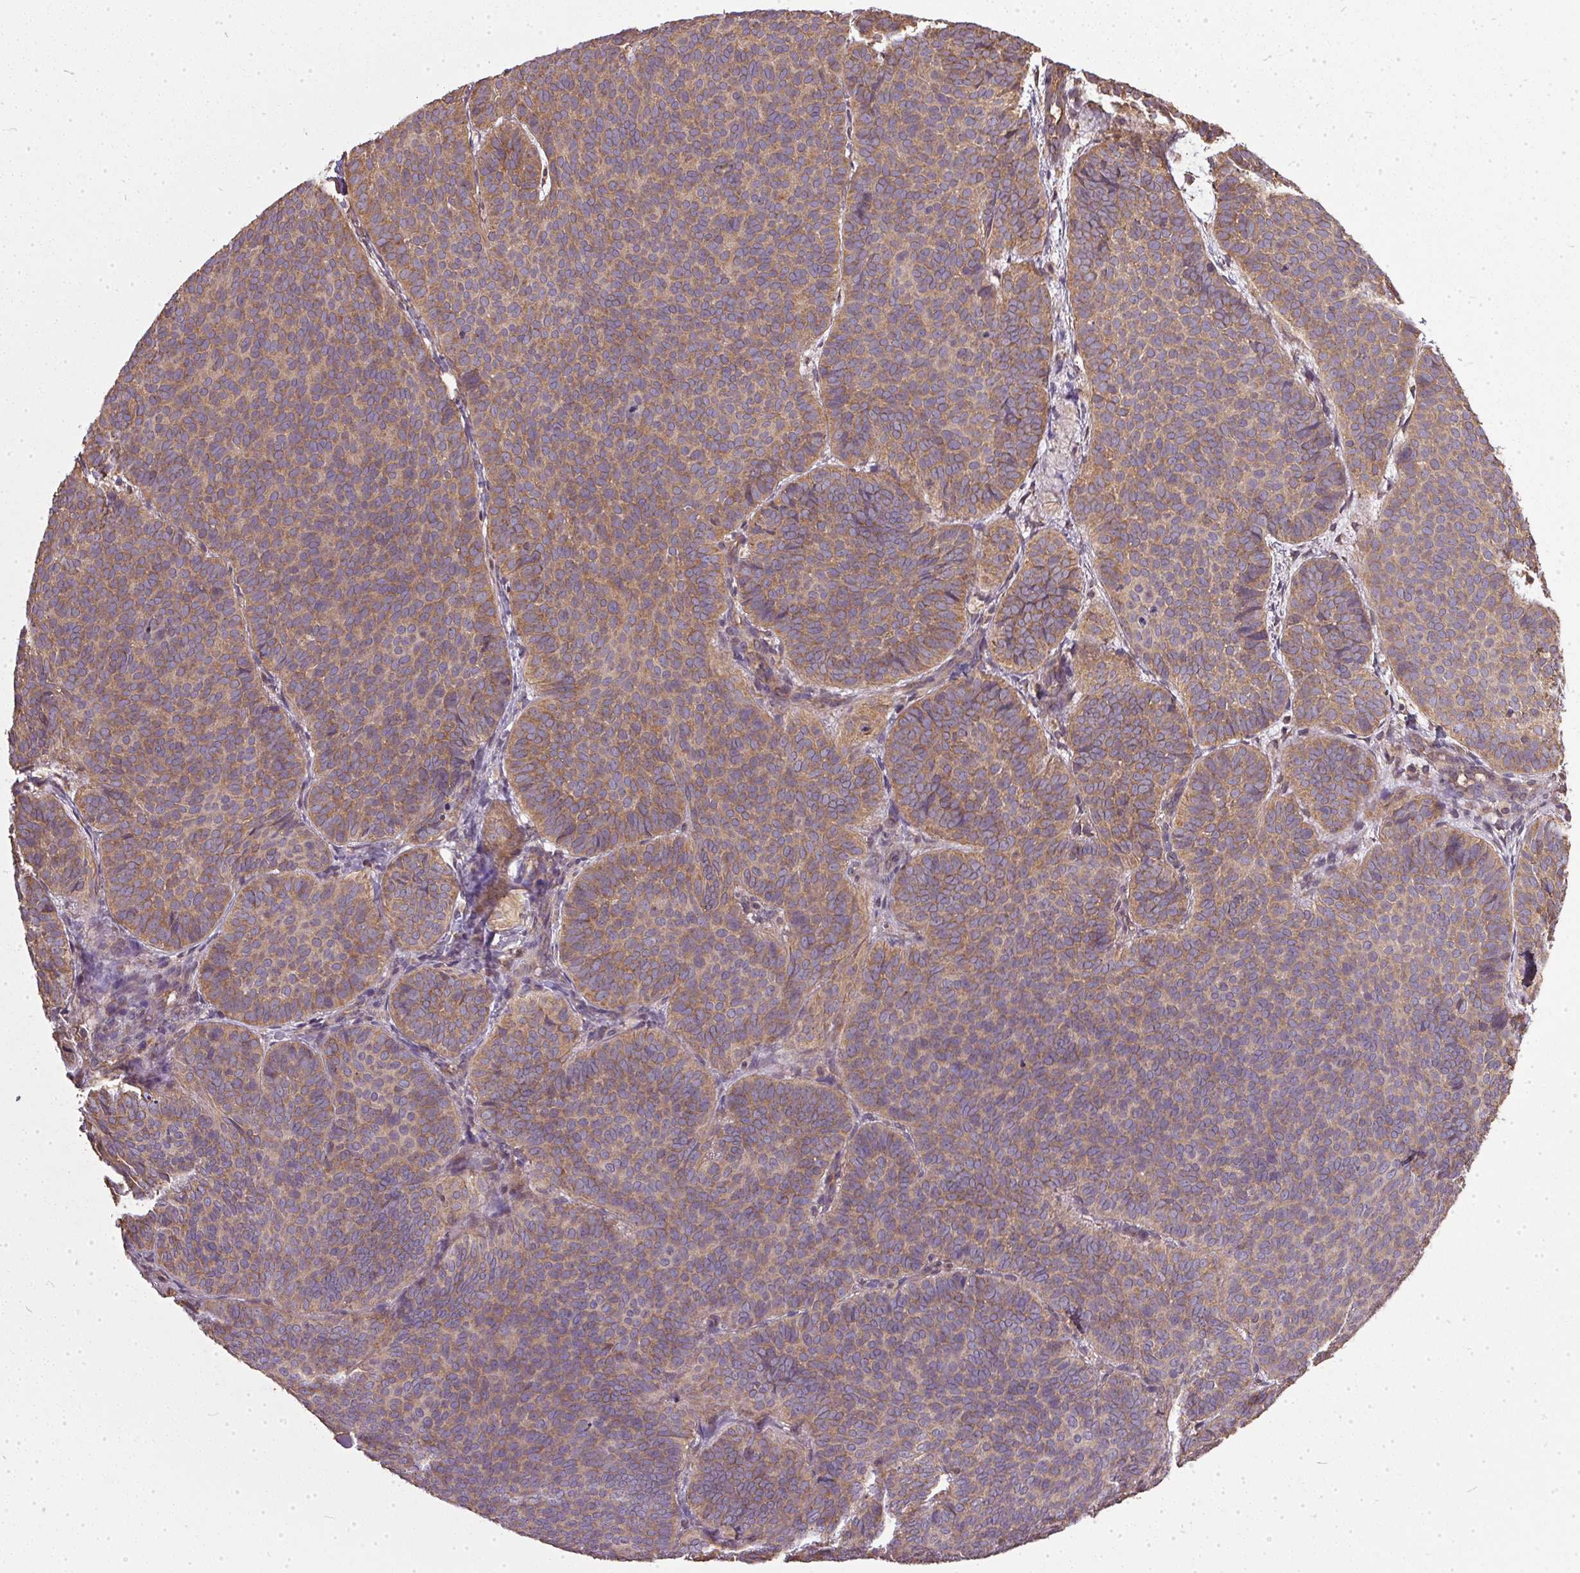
{"staining": {"intensity": "moderate", "quantity": ">75%", "location": "cytoplasmic/membranous"}, "tissue": "skin cancer", "cell_type": "Tumor cells", "image_type": "cancer", "snomed": [{"axis": "morphology", "description": "Basal cell carcinoma"}, {"axis": "topography", "description": "Skin"}], "caption": "A photomicrograph of human skin cancer stained for a protein exhibits moderate cytoplasmic/membranous brown staining in tumor cells.", "gene": "EIF2S1", "patient": {"sex": "male", "age": 57}}